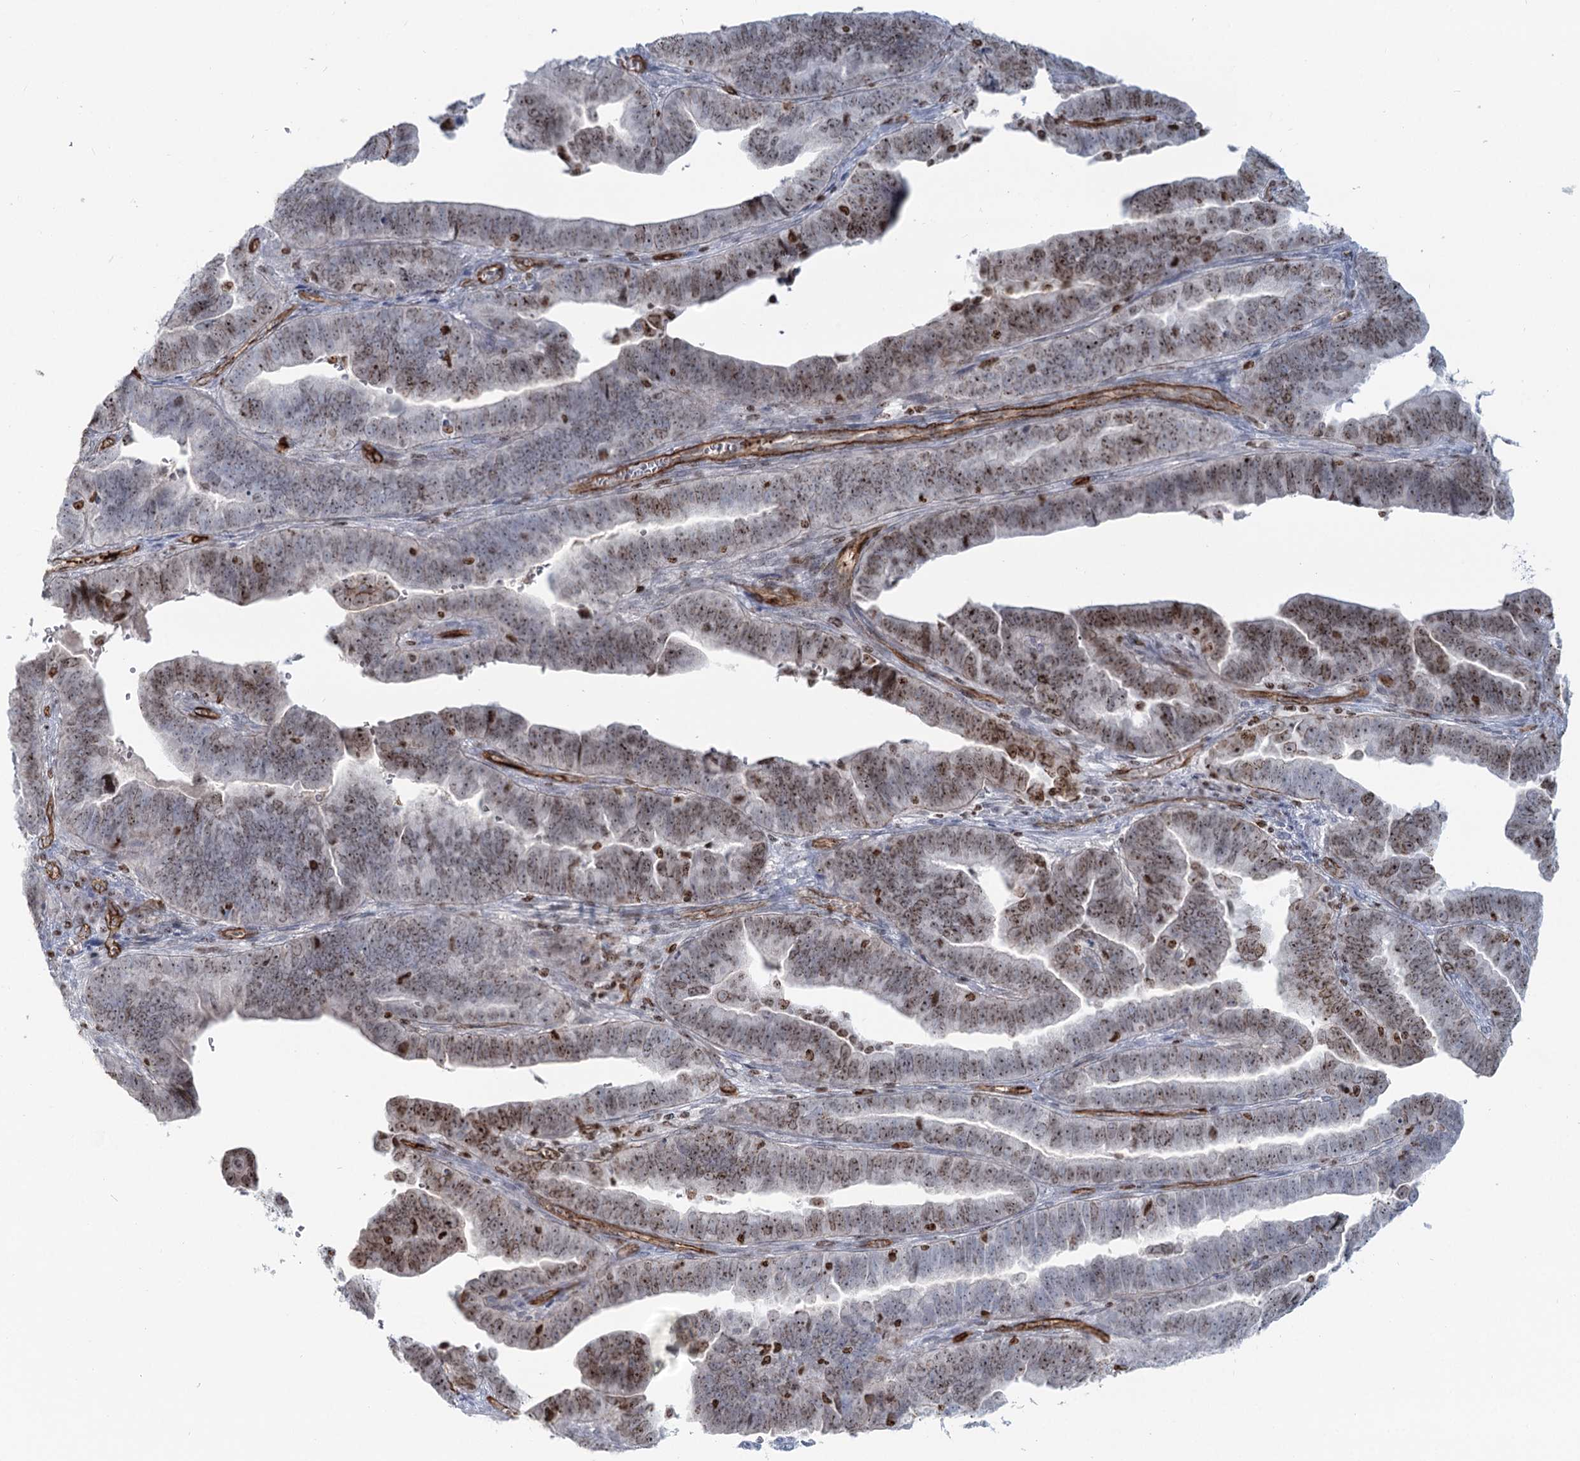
{"staining": {"intensity": "moderate", "quantity": "25%-75%", "location": "nuclear"}, "tissue": "endometrial cancer", "cell_type": "Tumor cells", "image_type": "cancer", "snomed": [{"axis": "morphology", "description": "Adenocarcinoma, NOS"}, {"axis": "topography", "description": "Endometrium"}], "caption": "Protein staining shows moderate nuclear expression in approximately 25%-75% of tumor cells in adenocarcinoma (endometrial). The protein is shown in brown color, while the nuclei are stained blue.", "gene": "ZFYVE28", "patient": {"sex": "female", "age": 75}}